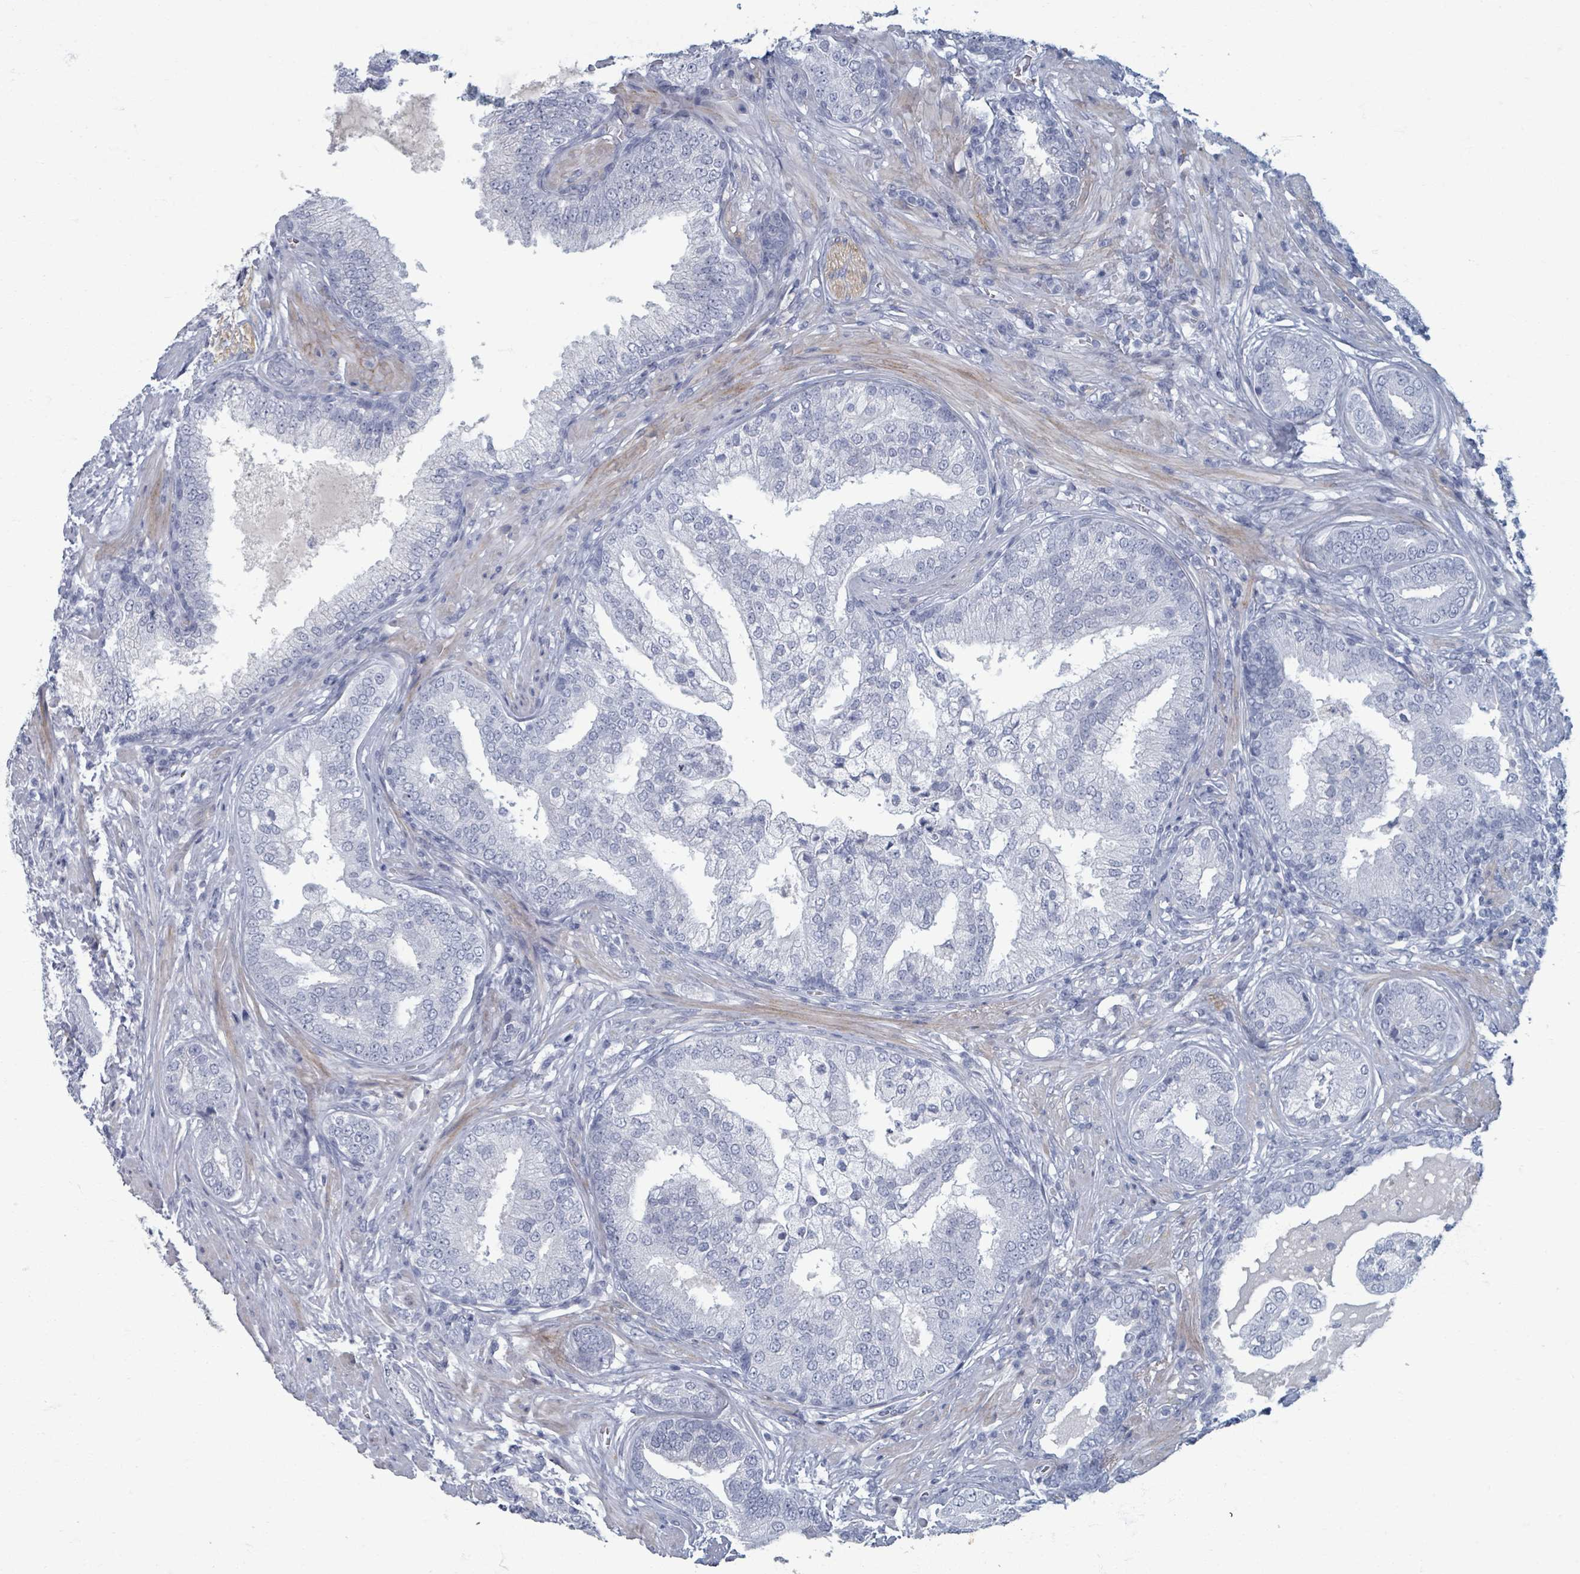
{"staining": {"intensity": "negative", "quantity": "none", "location": "none"}, "tissue": "prostate cancer", "cell_type": "Tumor cells", "image_type": "cancer", "snomed": [{"axis": "morphology", "description": "Adenocarcinoma, High grade"}, {"axis": "topography", "description": "Prostate"}], "caption": "A high-resolution micrograph shows immunohistochemistry staining of prostate high-grade adenocarcinoma, which demonstrates no significant staining in tumor cells.", "gene": "TAS2R1", "patient": {"sex": "male", "age": 55}}